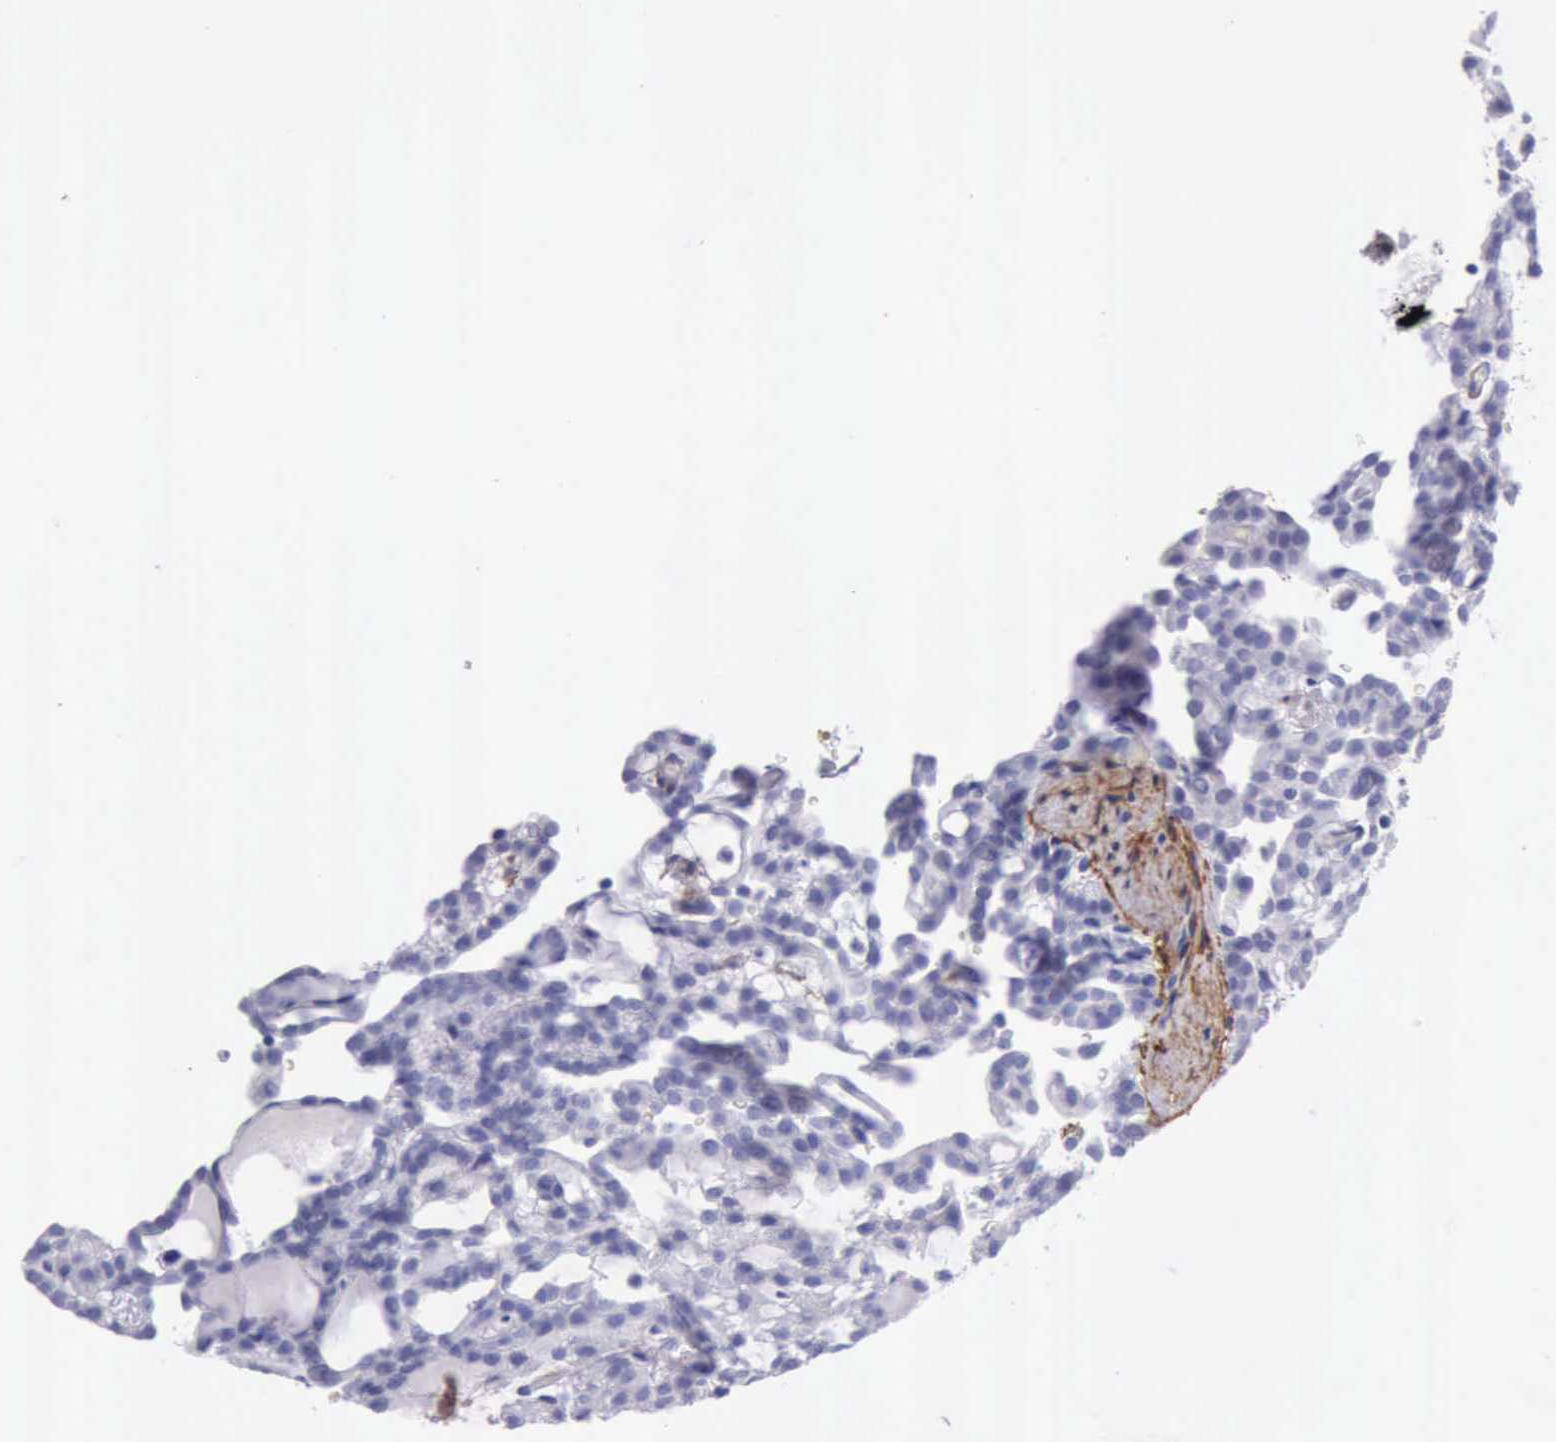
{"staining": {"intensity": "negative", "quantity": "none", "location": "none"}, "tissue": "renal cancer", "cell_type": "Tumor cells", "image_type": "cancer", "snomed": [{"axis": "morphology", "description": "Adenocarcinoma, NOS"}, {"axis": "topography", "description": "Kidney"}], "caption": "Immunohistochemical staining of renal cancer (adenocarcinoma) demonstrates no significant positivity in tumor cells.", "gene": "AOC3", "patient": {"sex": "male", "age": 63}}